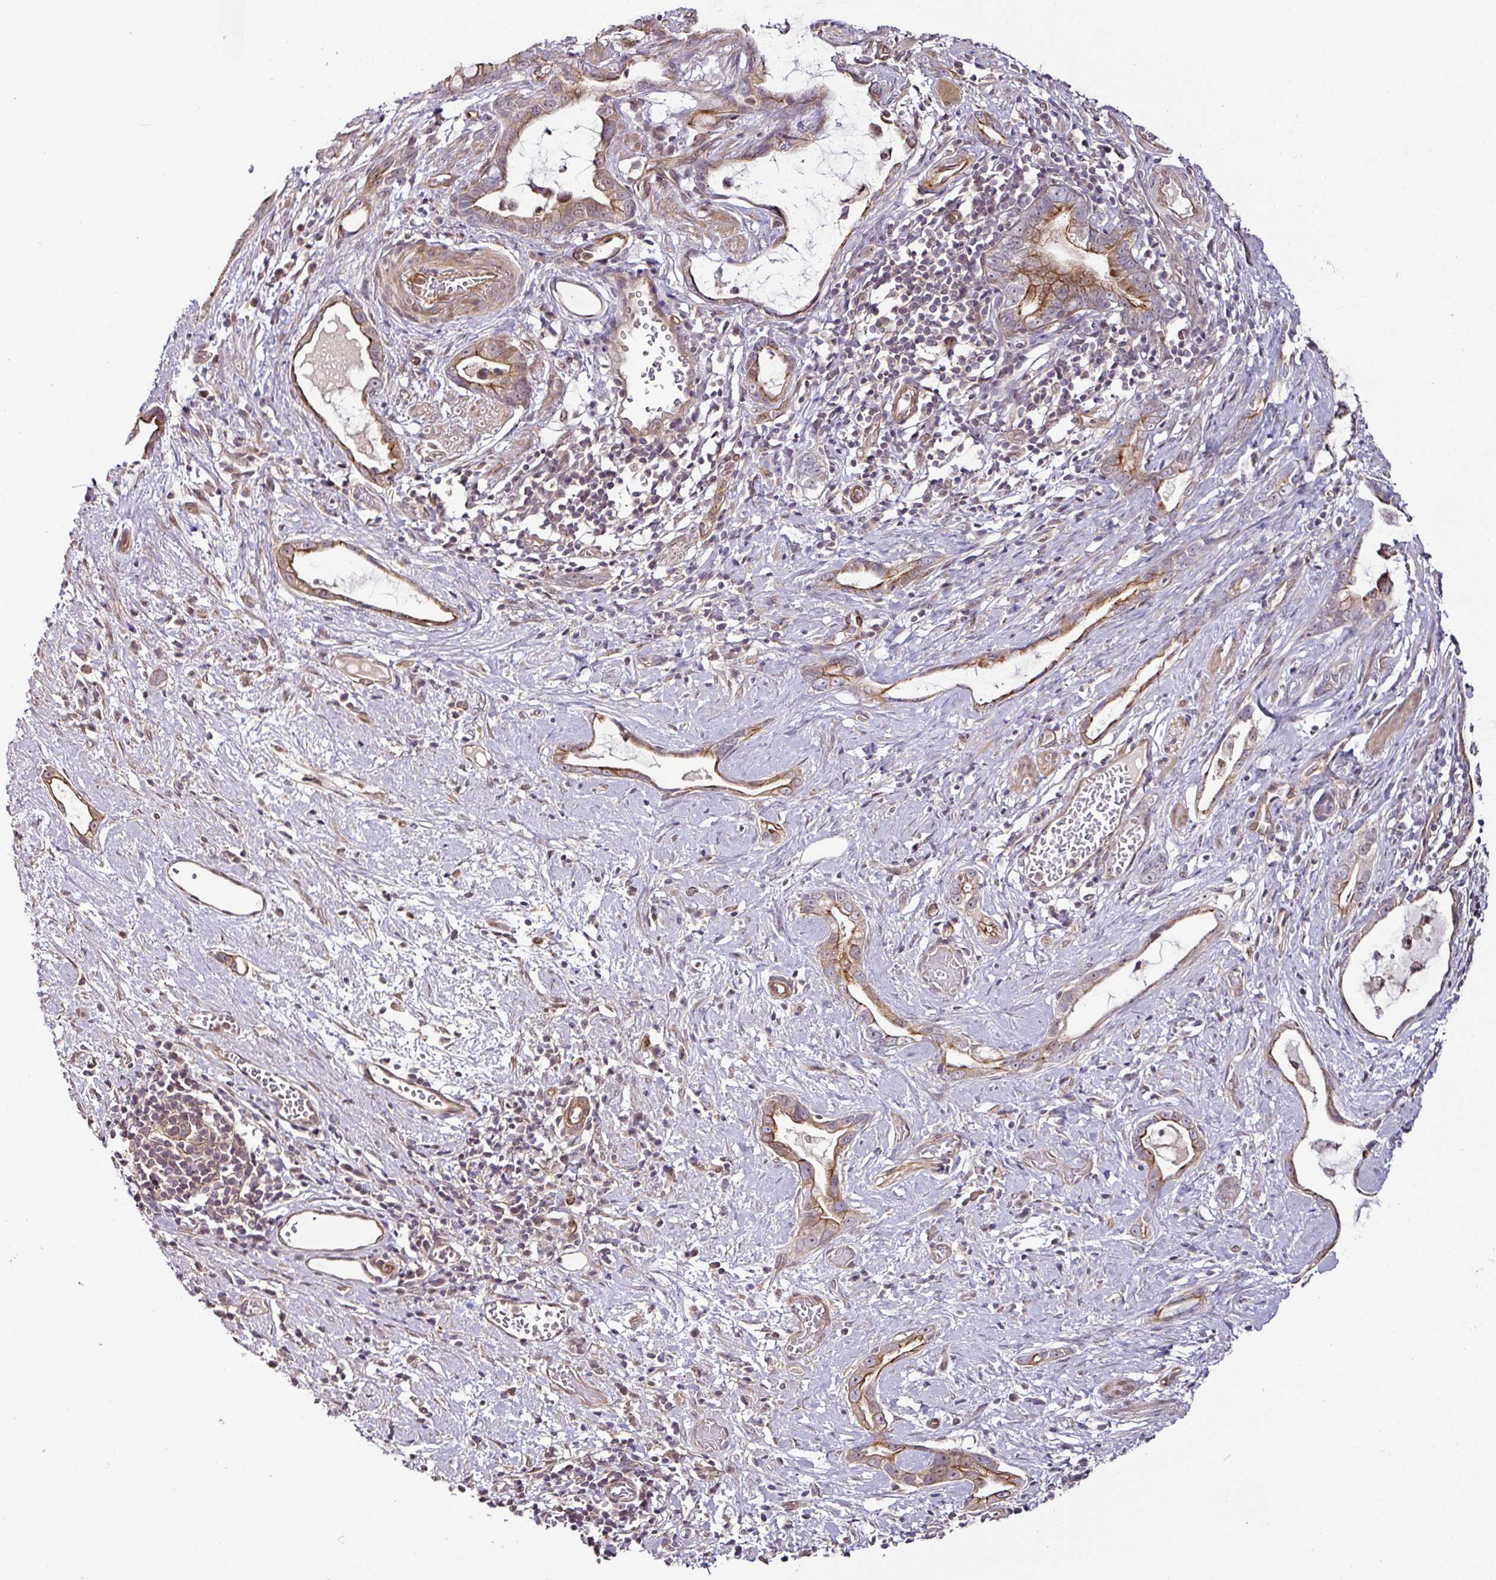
{"staining": {"intensity": "moderate", "quantity": ">75%", "location": "cytoplasmic/membranous"}, "tissue": "stomach cancer", "cell_type": "Tumor cells", "image_type": "cancer", "snomed": [{"axis": "morphology", "description": "Adenocarcinoma, NOS"}, {"axis": "topography", "description": "Stomach"}], "caption": "Protein positivity by immunohistochemistry exhibits moderate cytoplasmic/membranous staining in approximately >75% of tumor cells in stomach cancer.", "gene": "DCAF13", "patient": {"sex": "male", "age": 55}}